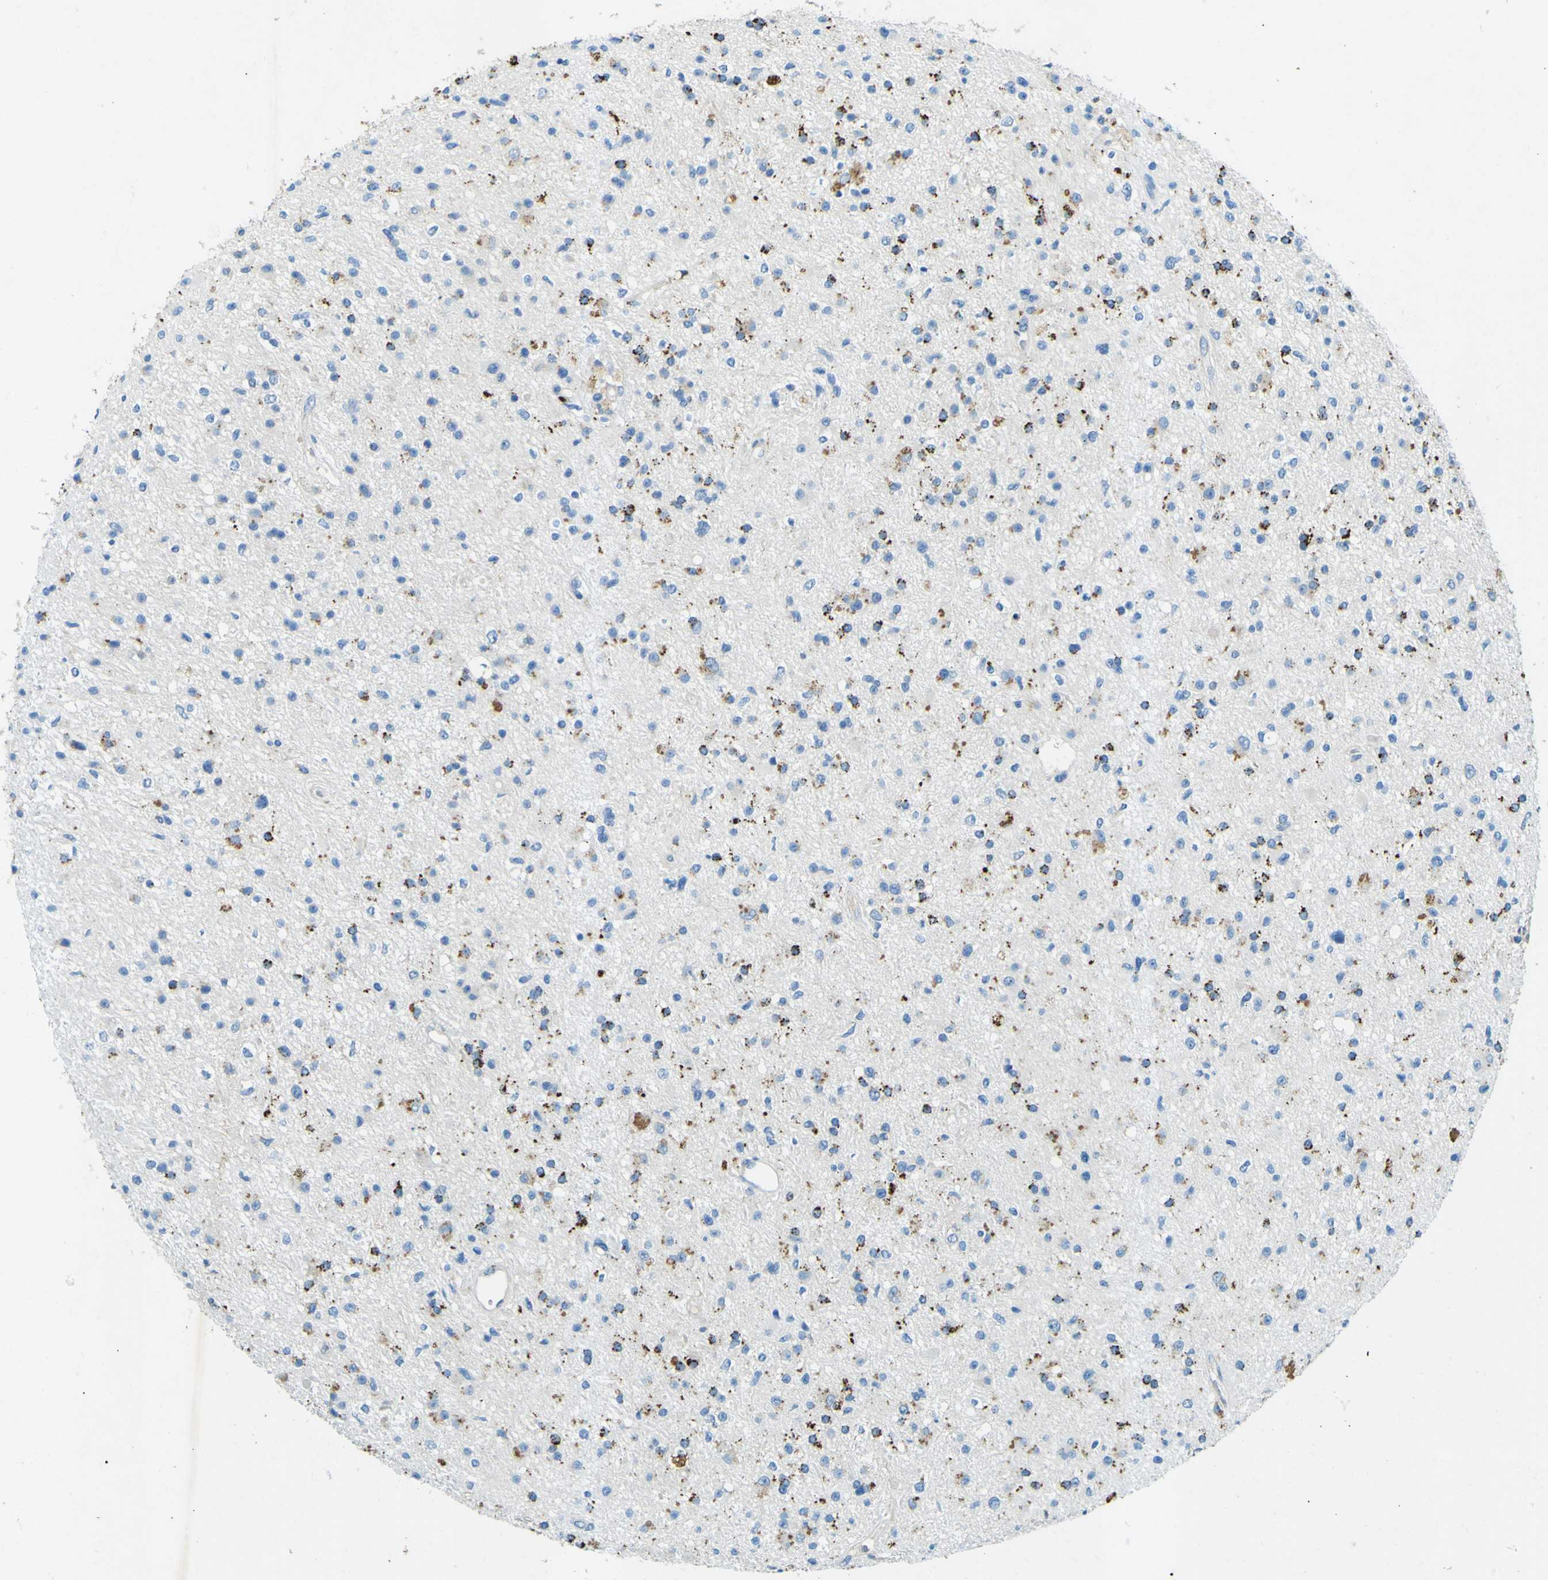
{"staining": {"intensity": "strong", "quantity": "<25%", "location": "cytoplasmic/membranous"}, "tissue": "glioma", "cell_type": "Tumor cells", "image_type": "cancer", "snomed": [{"axis": "morphology", "description": "Glioma, malignant, High grade"}, {"axis": "topography", "description": "Brain"}], "caption": "There is medium levels of strong cytoplasmic/membranous staining in tumor cells of glioma, as demonstrated by immunohistochemical staining (brown color).", "gene": "PDE9A", "patient": {"sex": "male", "age": 33}}